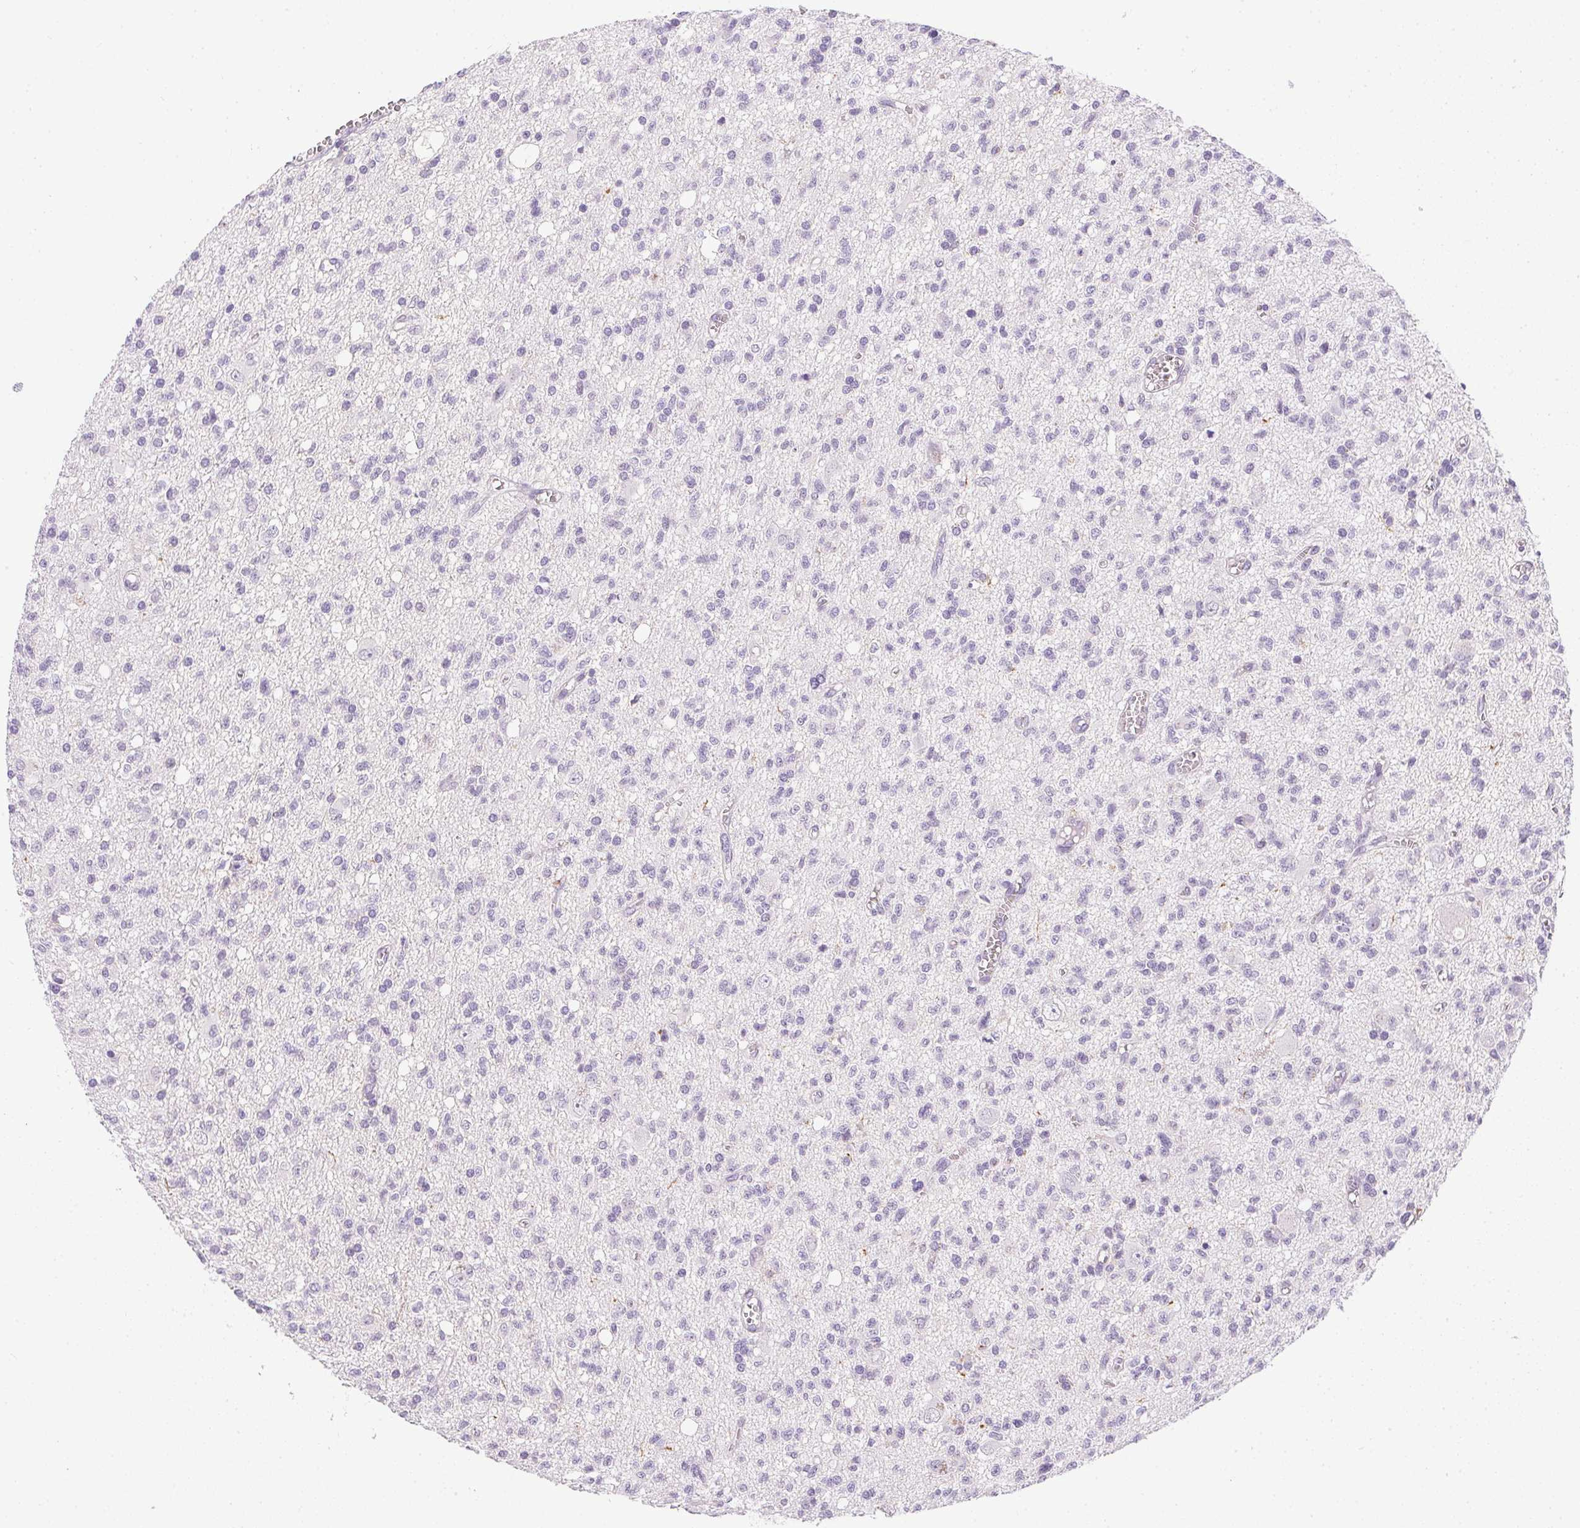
{"staining": {"intensity": "negative", "quantity": "none", "location": "none"}, "tissue": "glioma", "cell_type": "Tumor cells", "image_type": "cancer", "snomed": [{"axis": "morphology", "description": "Glioma, malignant, Low grade"}, {"axis": "topography", "description": "Brain"}], "caption": "High power microscopy histopathology image of an immunohistochemistry photomicrograph of malignant glioma (low-grade), revealing no significant positivity in tumor cells.", "gene": "PRL", "patient": {"sex": "male", "age": 64}}